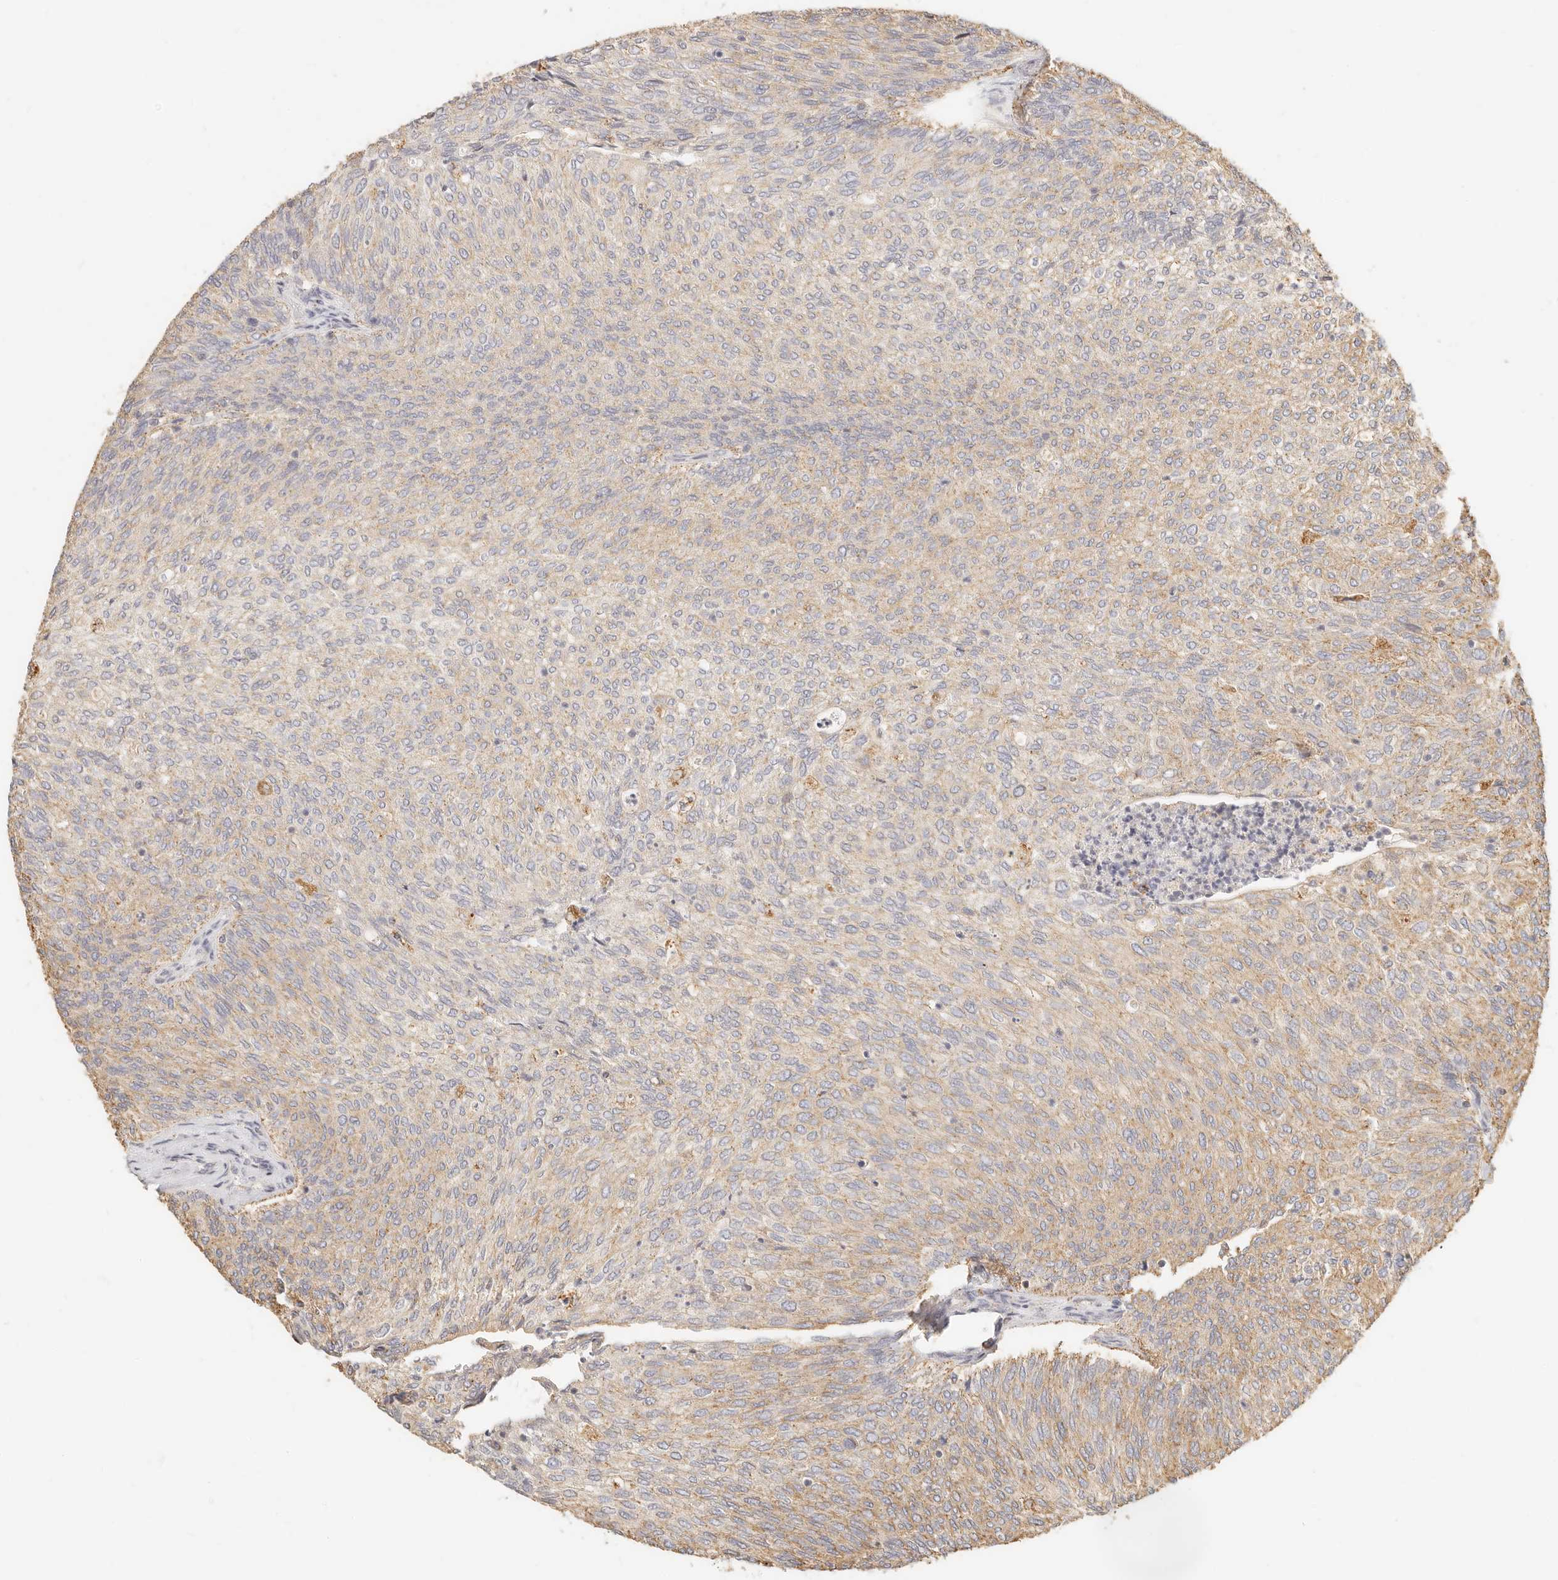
{"staining": {"intensity": "moderate", "quantity": "25%-75%", "location": "cytoplasmic/membranous"}, "tissue": "urothelial cancer", "cell_type": "Tumor cells", "image_type": "cancer", "snomed": [{"axis": "morphology", "description": "Urothelial carcinoma, Low grade"}, {"axis": "topography", "description": "Urinary bladder"}], "caption": "Immunohistochemistry (IHC) (DAB (3,3'-diaminobenzidine)) staining of human urothelial carcinoma (low-grade) exhibits moderate cytoplasmic/membranous protein expression in approximately 25%-75% of tumor cells.", "gene": "CNMD", "patient": {"sex": "female", "age": 79}}